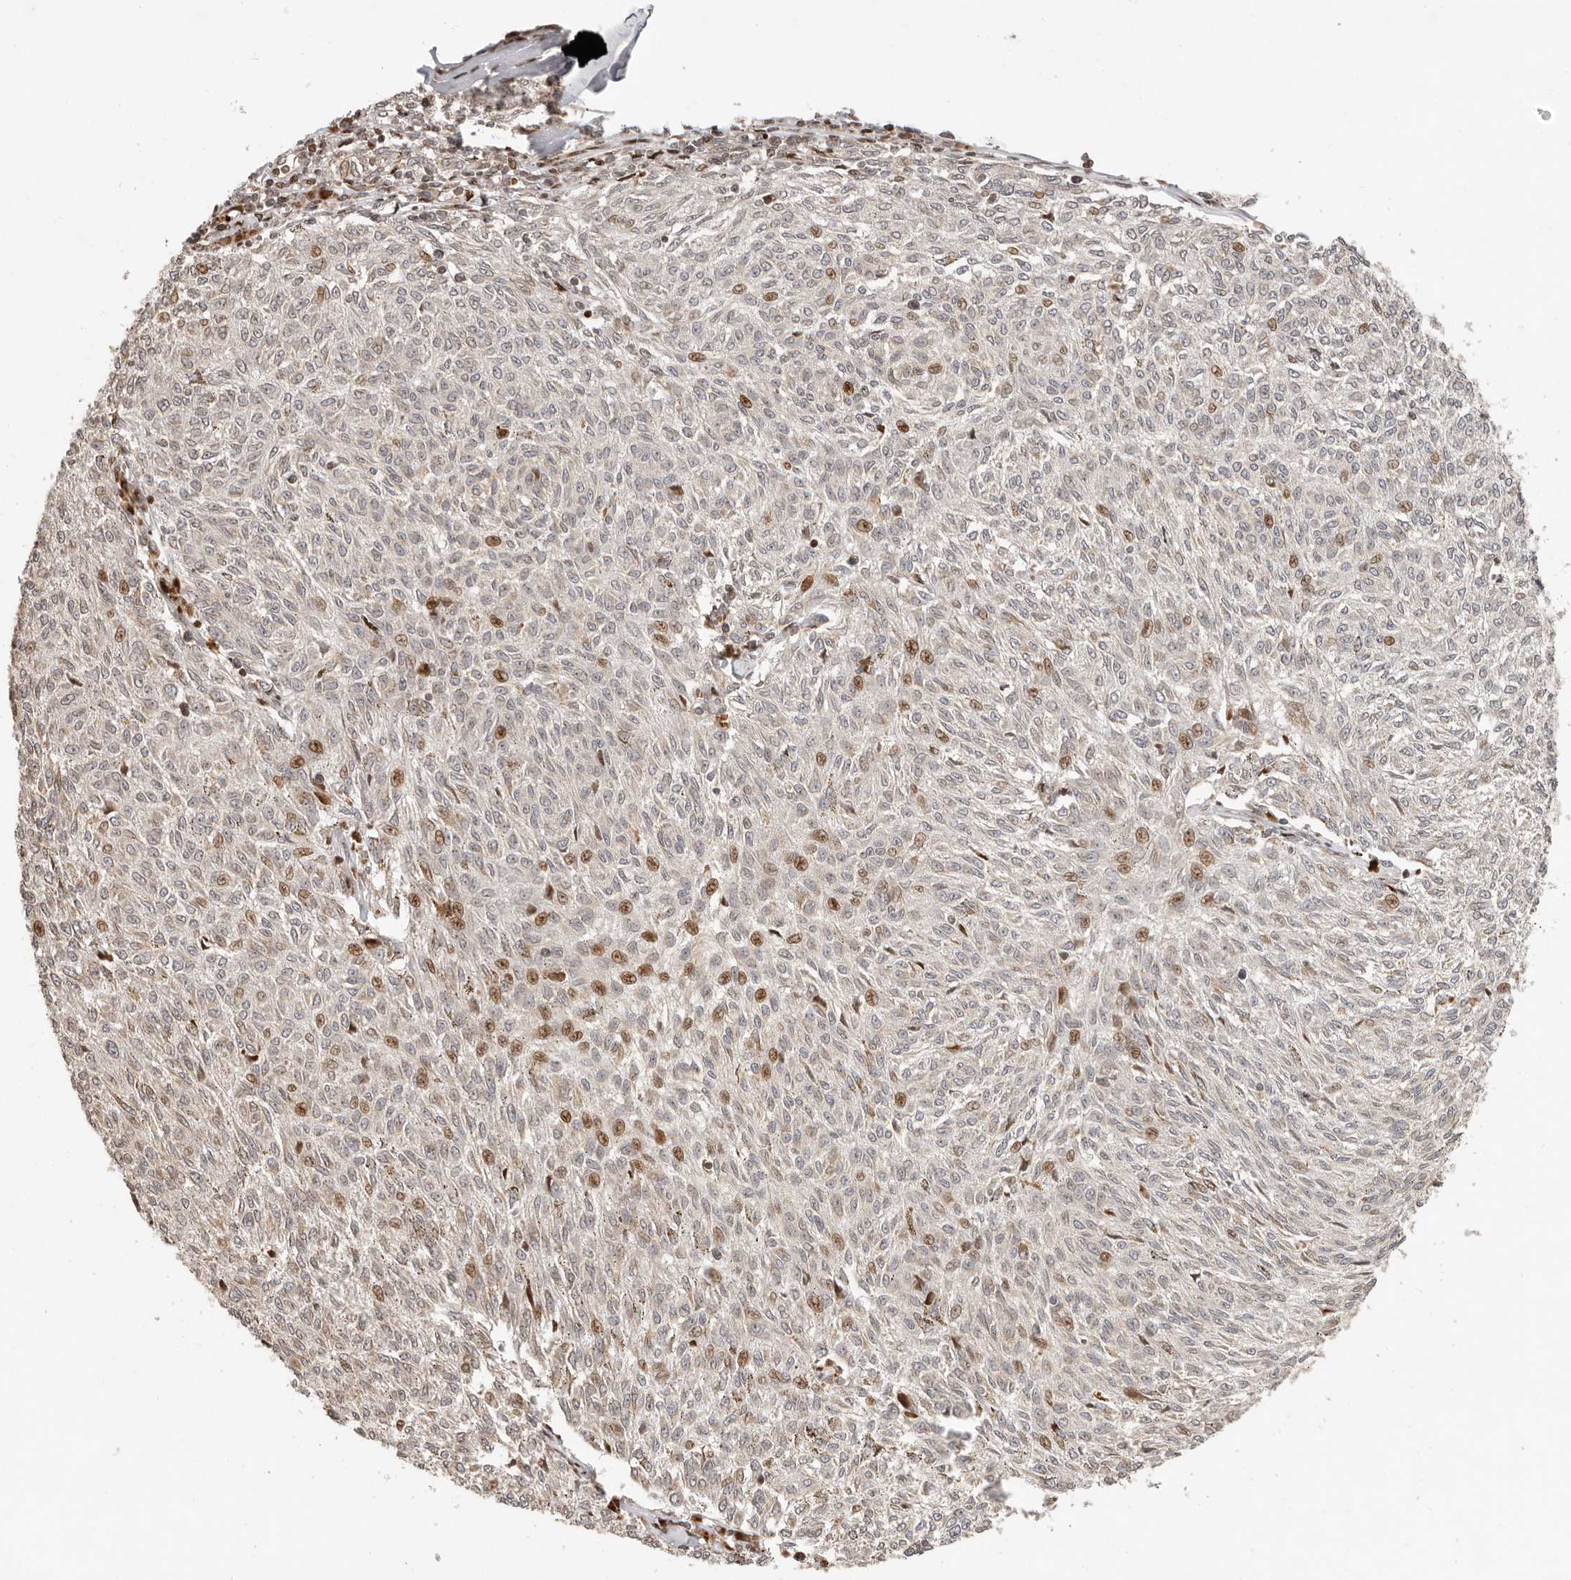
{"staining": {"intensity": "moderate", "quantity": "<25%", "location": "nuclear"}, "tissue": "melanoma", "cell_type": "Tumor cells", "image_type": "cancer", "snomed": [{"axis": "morphology", "description": "Malignant melanoma, NOS"}, {"axis": "topography", "description": "Skin"}], "caption": "Immunohistochemical staining of melanoma reveals low levels of moderate nuclear protein positivity in about <25% of tumor cells.", "gene": "TRIM4", "patient": {"sex": "female", "age": 72}}